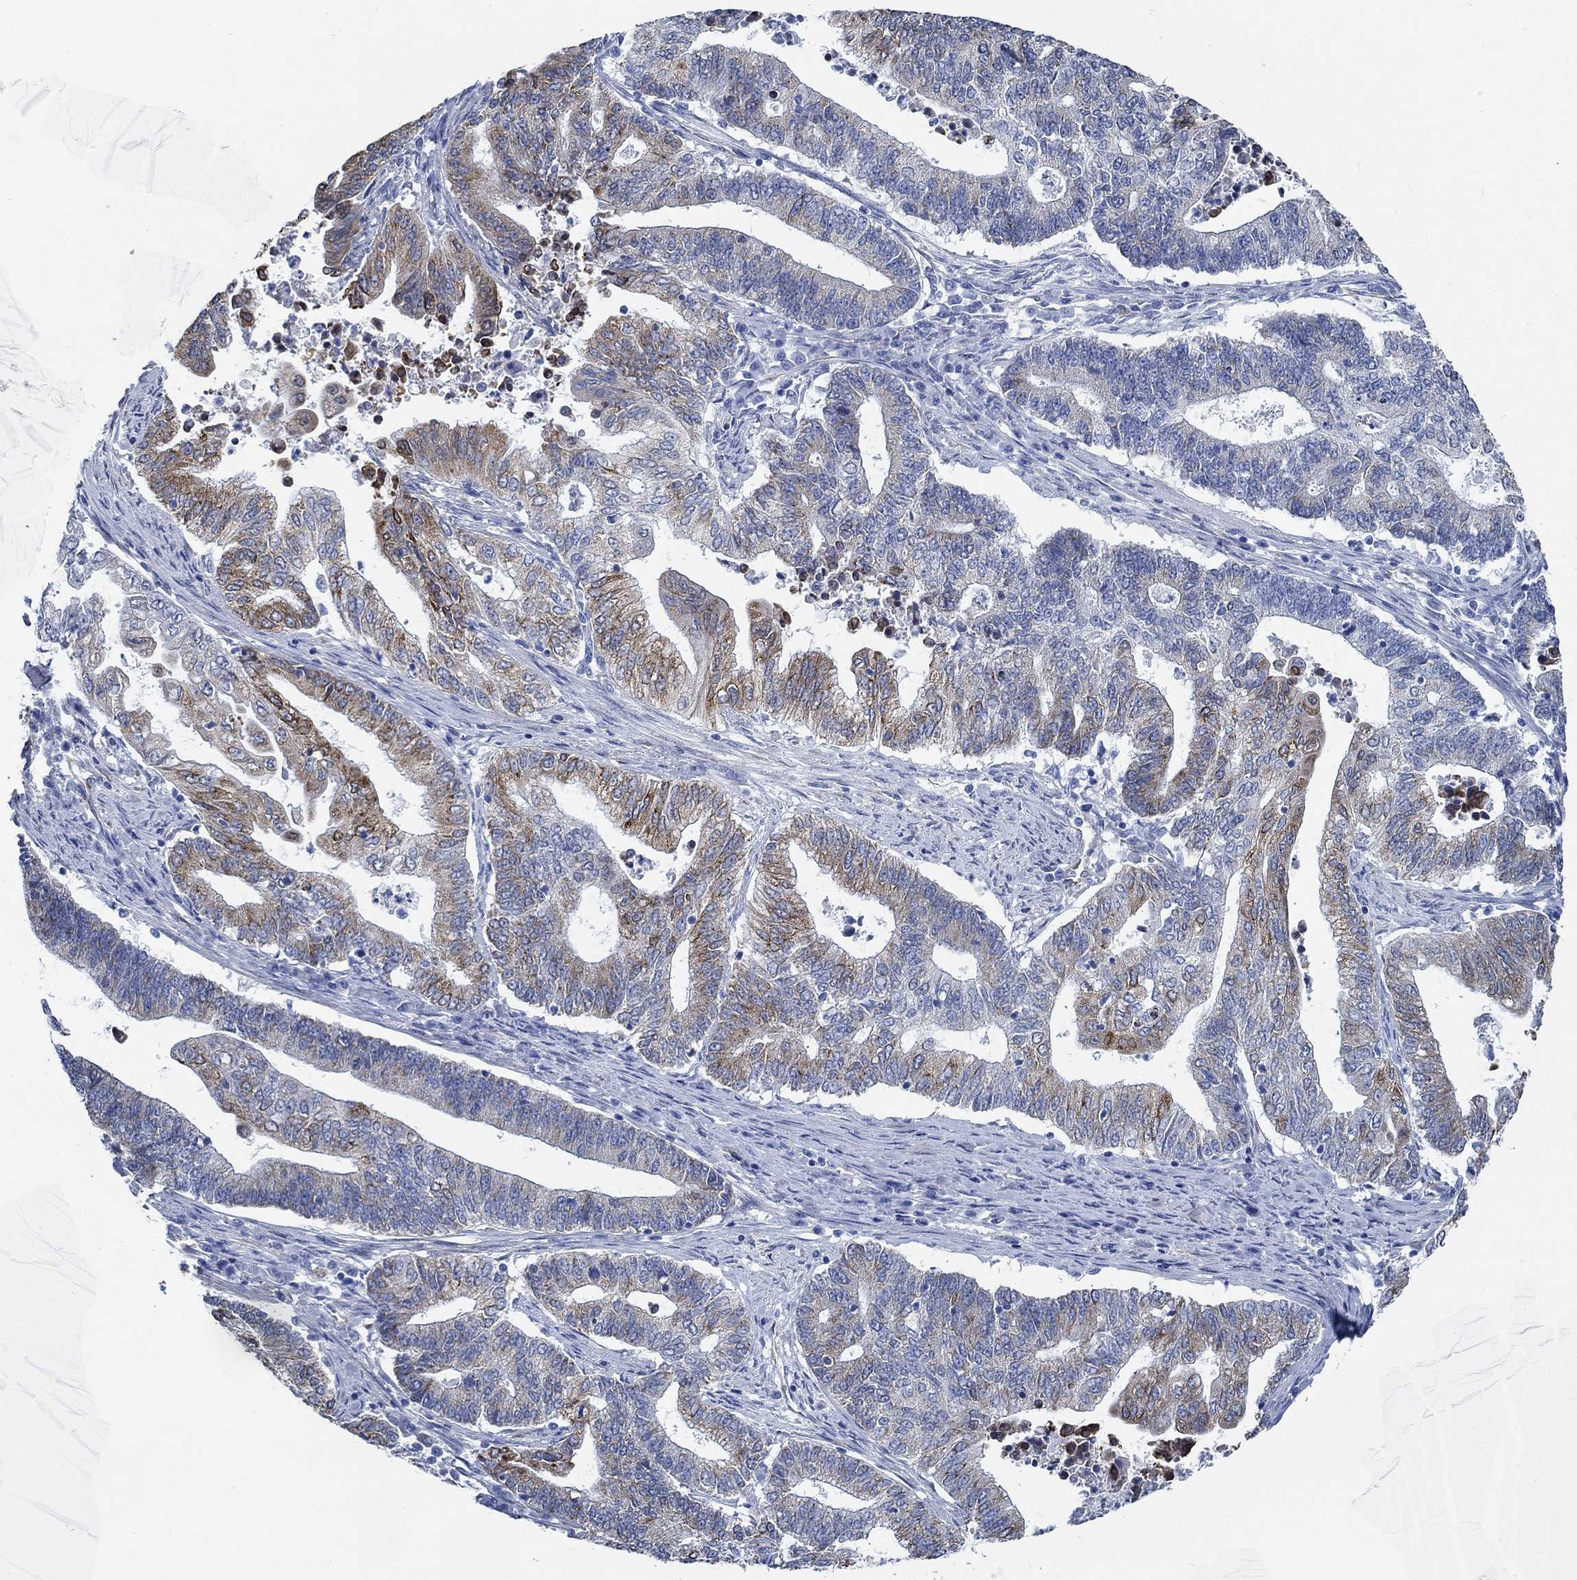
{"staining": {"intensity": "strong", "quantity": "25%-75%", "location": "cytoplasmic/membranous"}, "tissue": "endometrial cancer", "cell_type": "Tumor cells", "image_type": "cancer", "snomed": [{"axis": "morphology", "description": "Adenocarcinoma, NOS"}, {"axis": "topography", "description": "Uterus"}, {"axis": "topography", "description": "Endometrium"}], "caption": "Endometrial cancer stained with DAB (3,3'-diaminobenzidine) immunohistochemistry (IHC) shows high levels of strong cytoplasmic/membranous positivity in about 25%-75% of tumor cells. (DAB = brown stain, brightfield microscopy at high magnification).", "gene": "HECW2", "patient": {"sex": "female", "age": 54}}